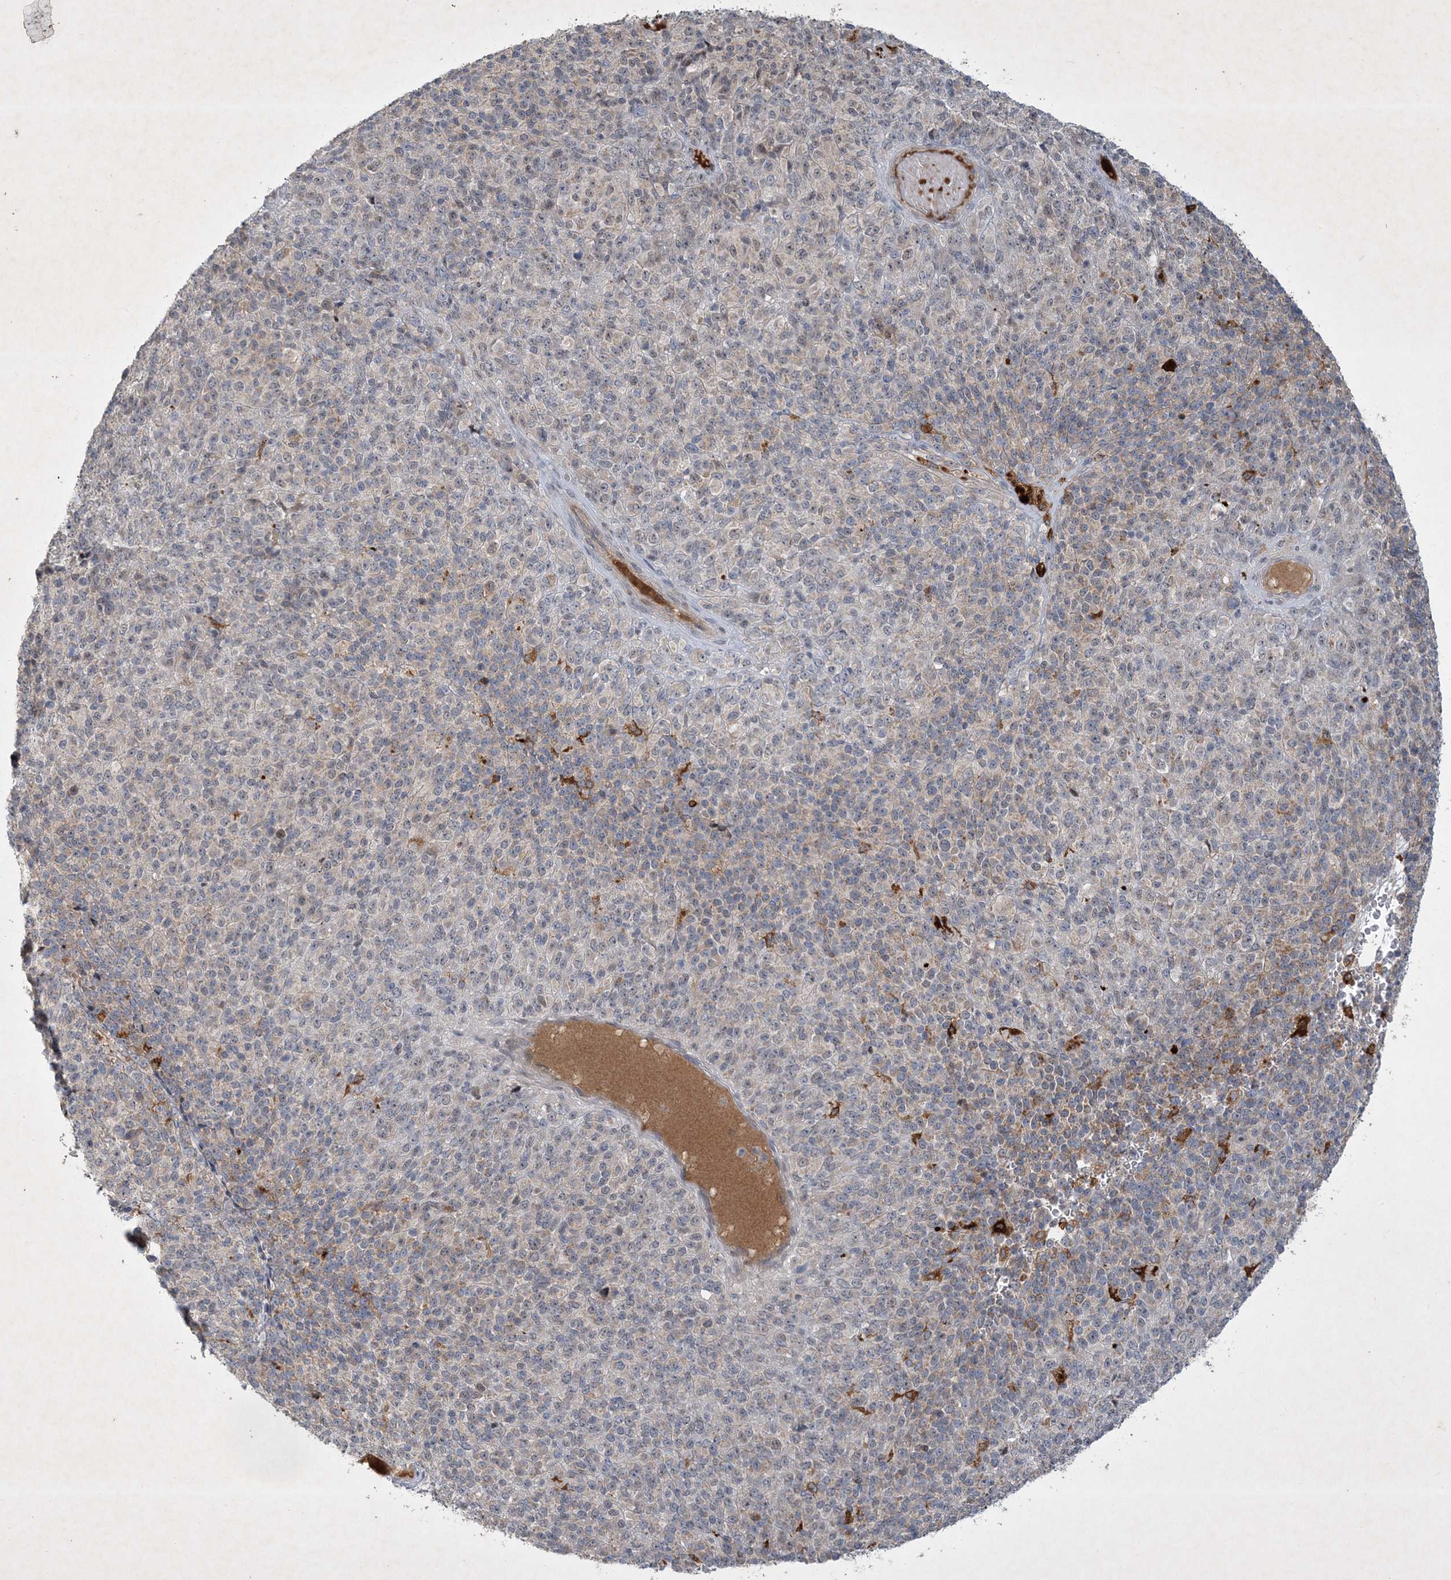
{"staining": {"intensity": "negative", "quantity": "none", "location": "none"}, "tissue": "melanoma", "cell_type": "Tumor cells", "image_type": "cancer", "snomed": [{"axis": "morphology", "description": "Malignant melanoma, Metastatic site"}, {"axis": "topography", "description": "Brain"}], "caption": "A high-resolution image shows IHC staining of melanoma, which shows no significant expression in tumor cells. (DAB IHC with hematoxylin counter stain).", "gene": "THG1L", "patient": {"sex": "female", "age": 56}}